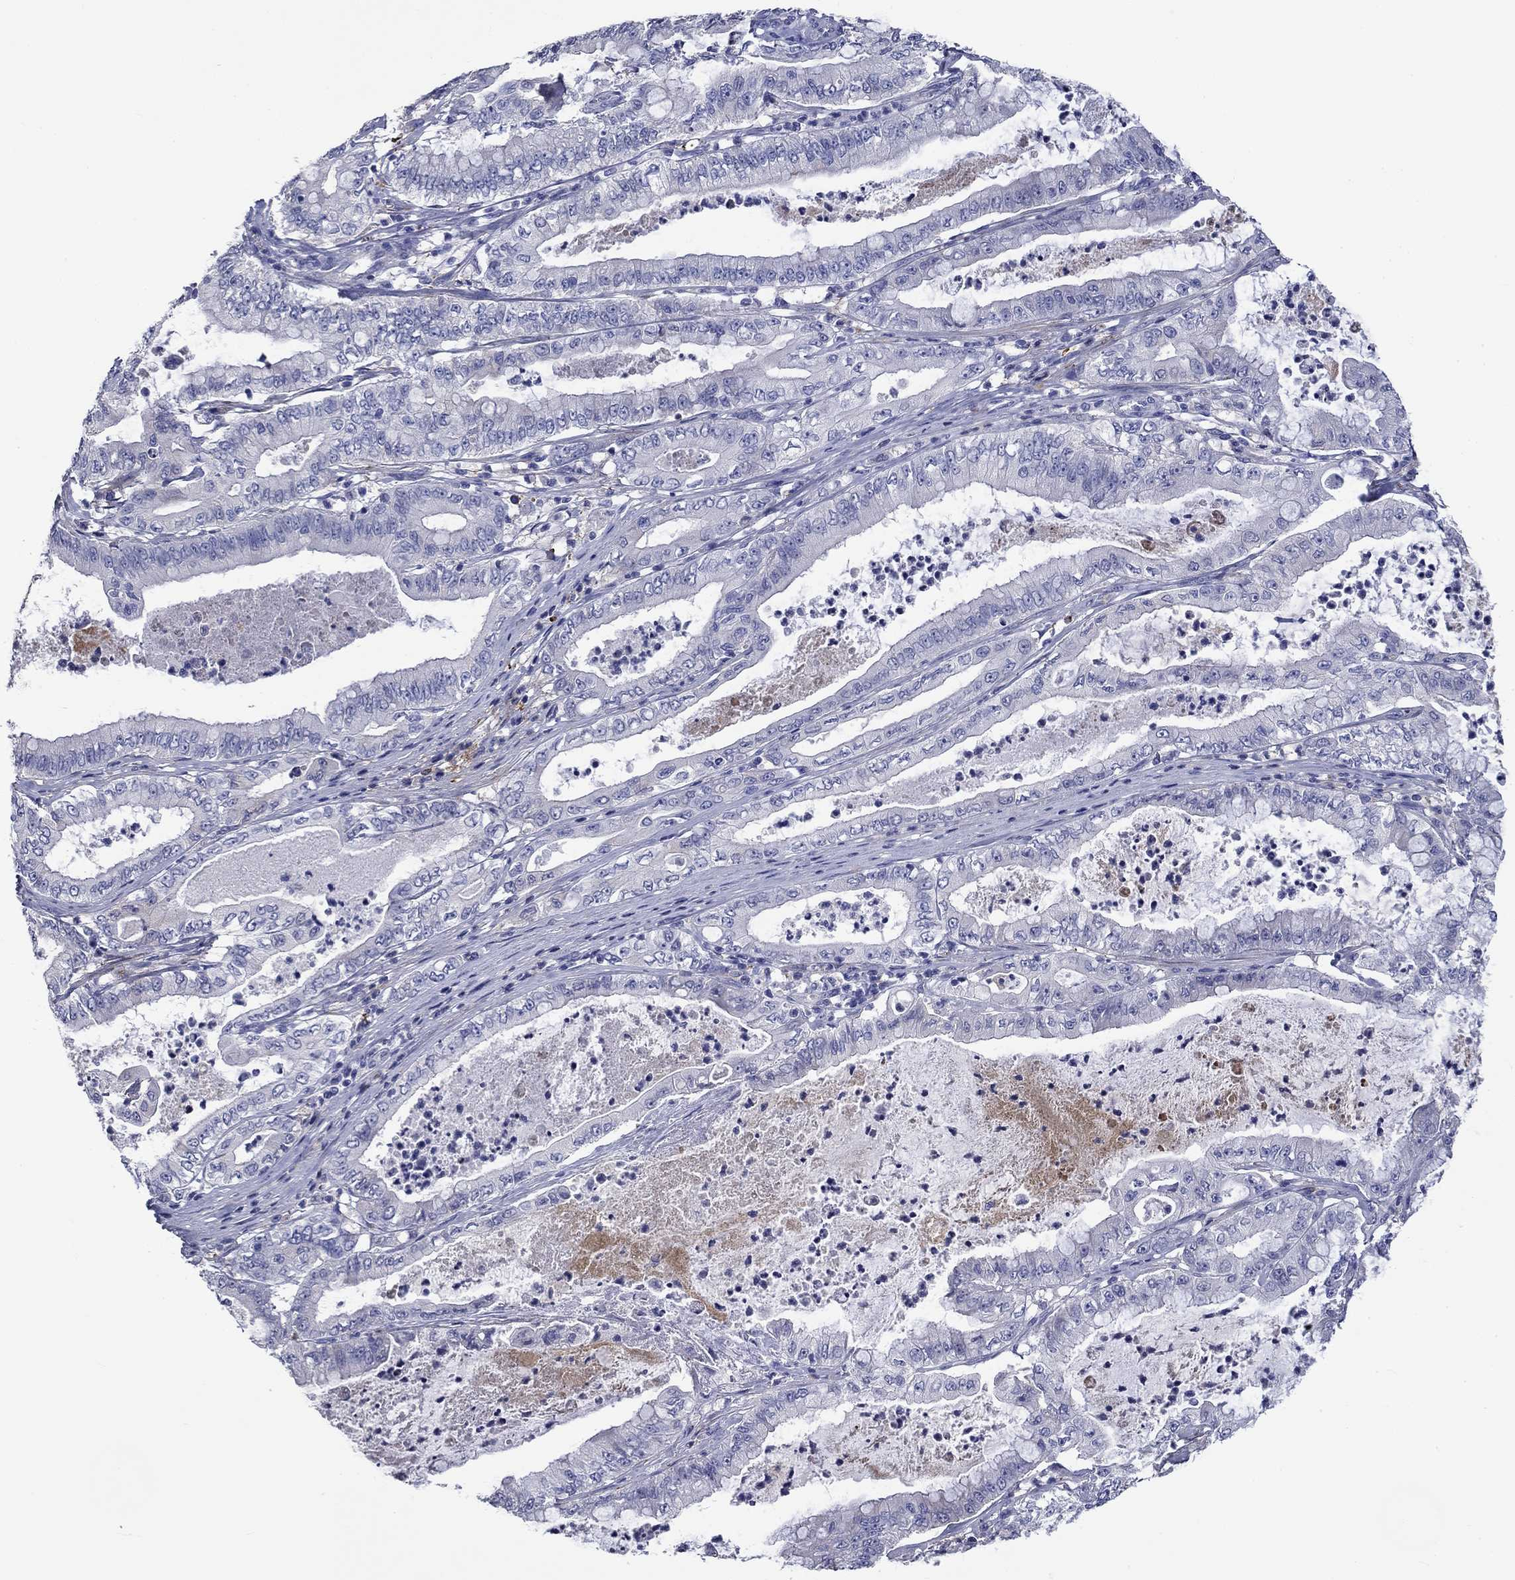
{"staining": {"intensity": "negative", "quantity": "none", "location": "none"}, "tissue": "pancreatic cancer", "cell_type": "Tumor cells", "image_type": "cancer", "snomed": [{"axis": "morphology", "description": "Adenocarcinoma, NOS"}, {"axis": "topography", "description": "Pancreas"}], "caption": "Immunohistochemistry (IHC) image of human pancreatic adenocarcinoma stained for a protein (brown), which exhibits no expression in tumor cells. (DAB (3,3'-diaminobenzidine) immunohistochemistry (IHC), high magnification).", "gene": "CNDP1", "patient": {"sex": "male", "age": 71}}